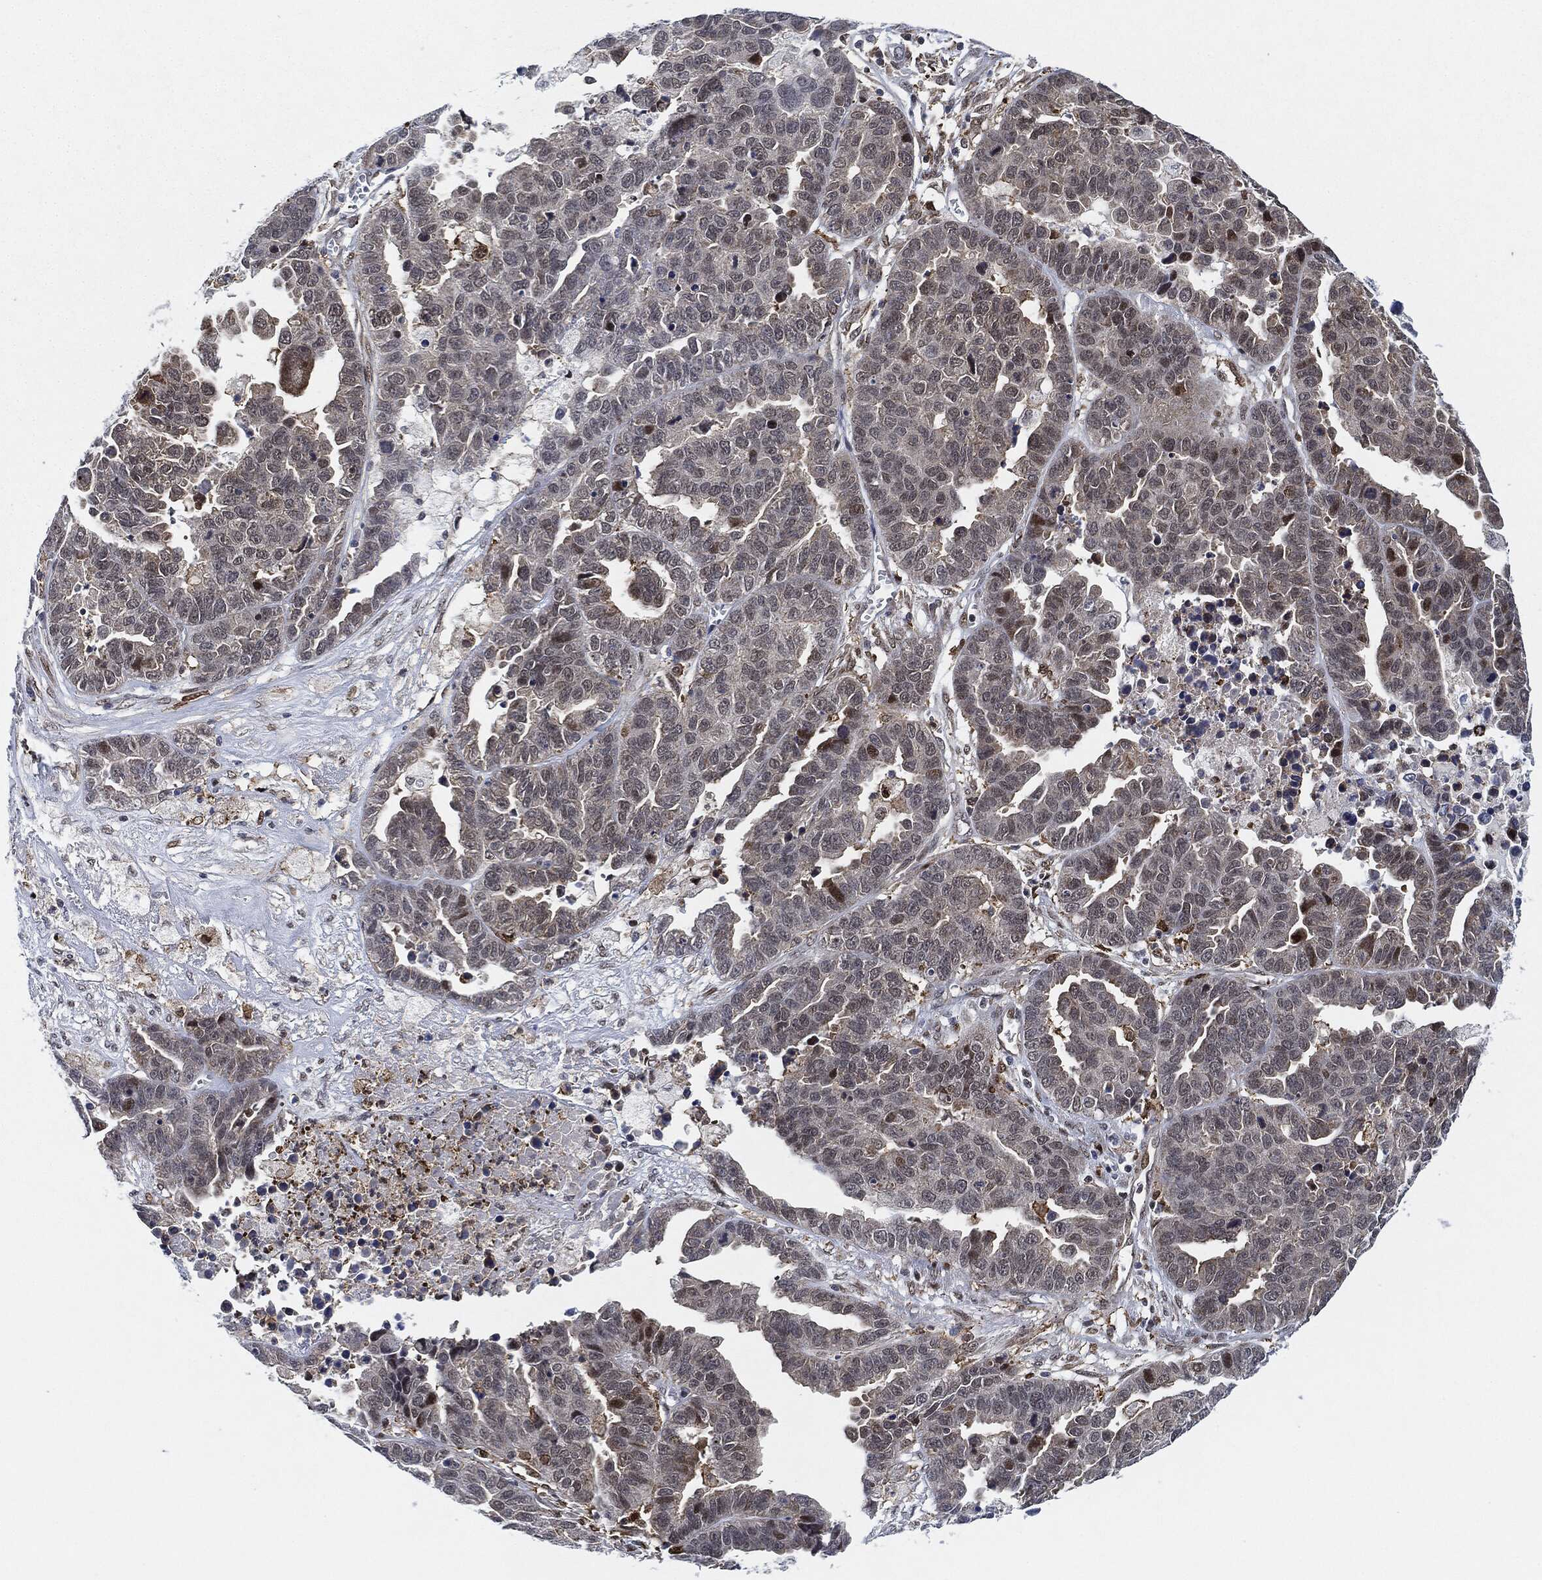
{"staining": {"intensity": "moderate", "quantity": "<25%", "location": "nuclear"}, "tissue": "ovarian cancer", "cell_type": "Tumor cells", "image_type": "cancer", "snomed": [{"axis": "morphology", "description": "Cystadenocarcinoma, serous, NOS"}, {"axis": "topography", "description": "Ovary"}], "caption": "Tumor cells reveal low levels of moderate nuclear positivity in about <25% of cells in human ovarian cancer (serous cystadenocarcinoma).", "gene": "NANOS3", "patient": {"sex": "female", "age": 87}}